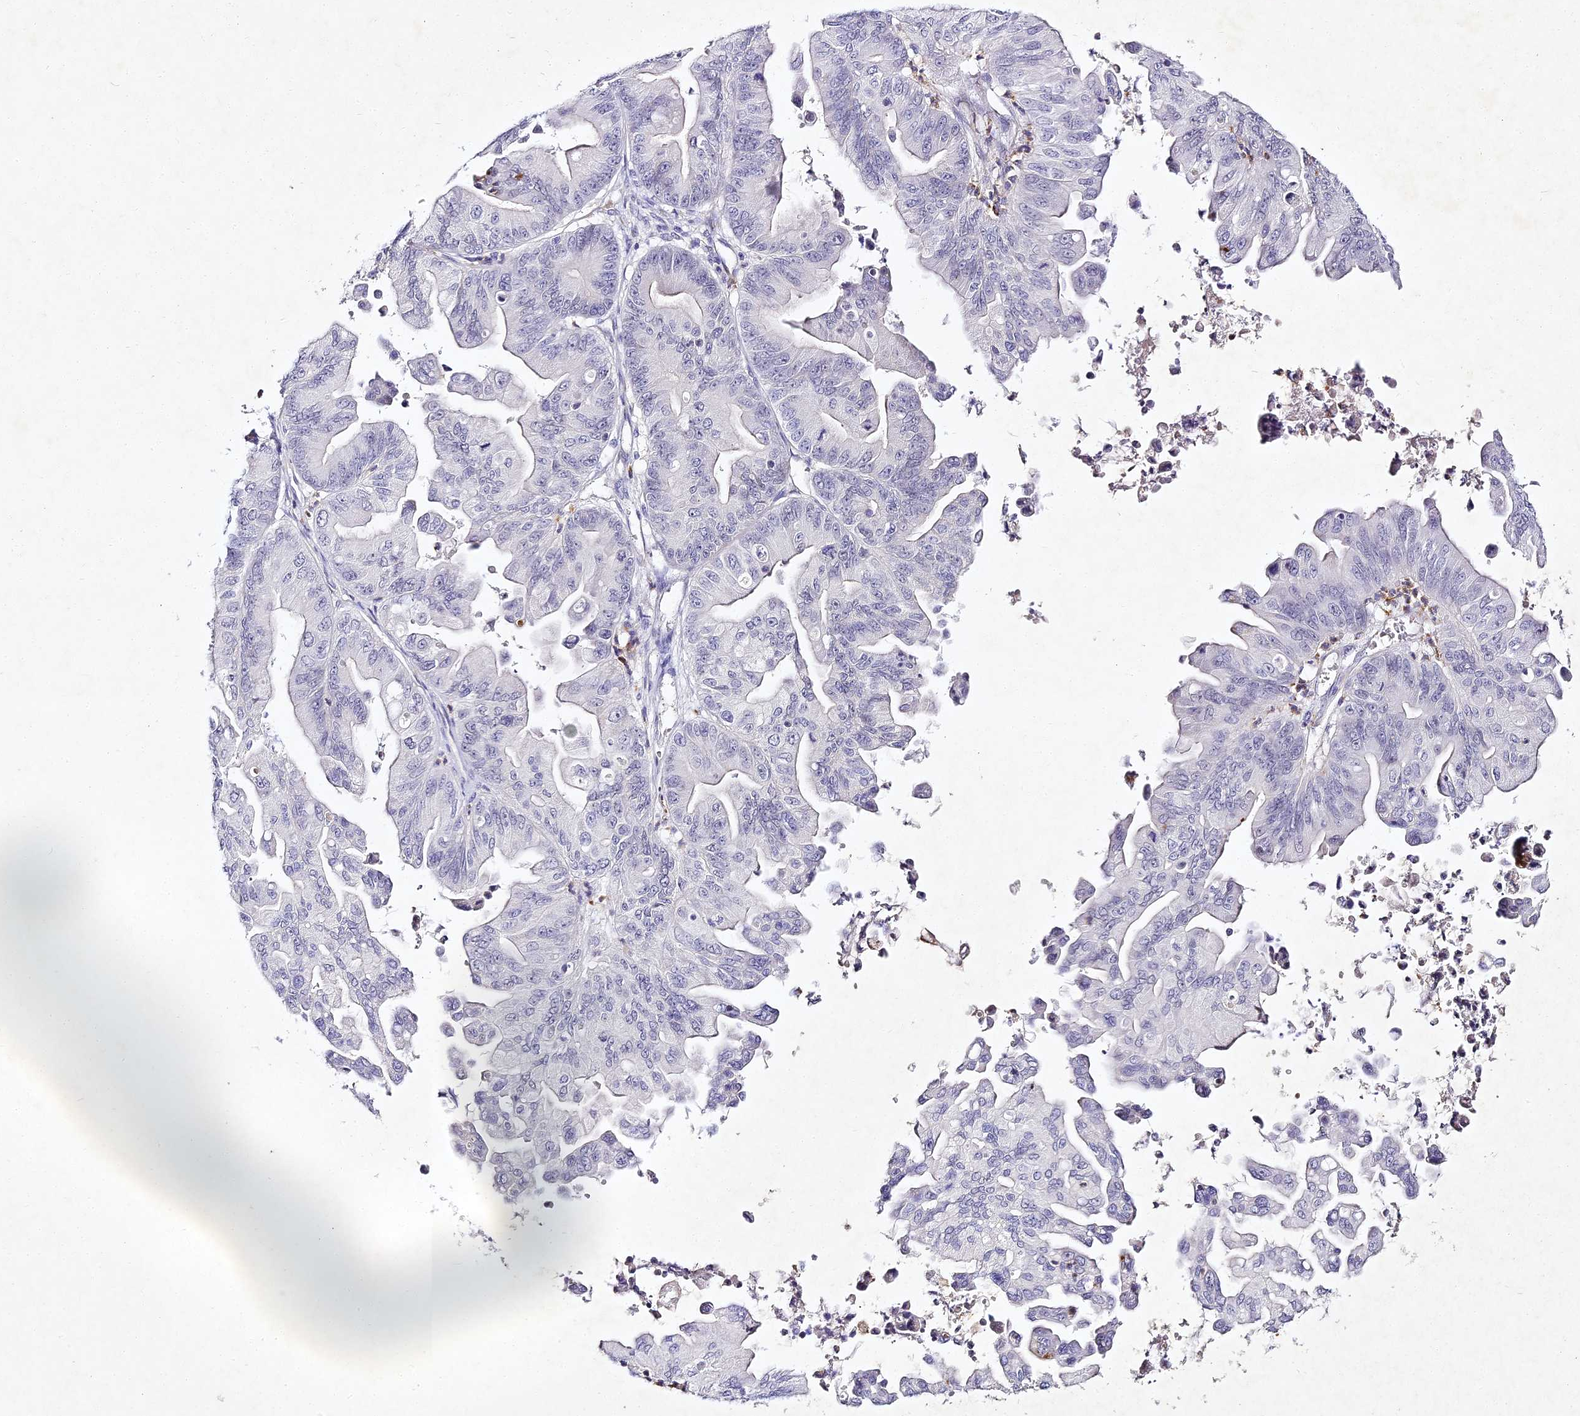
{"staining": {"intensity": "negative", "quantity": "none", "location": "none"}, "tissue": "ovarian cancer", "cell_type": "Tumor cells", "image_type": "cancer", "snomed": [{"axis": "morphology", "description": "Cystadenocarcinoma, mucinous, NOS"}, {"axis": "topography", "description": "Ovary"}], "caption": "Tumor cells are negative for brown protein staining in ovarian cancer (mucinous cystadenocarcinoma).", "gene": "ALPG", "patient": {"sex": "female", "age": 71}}